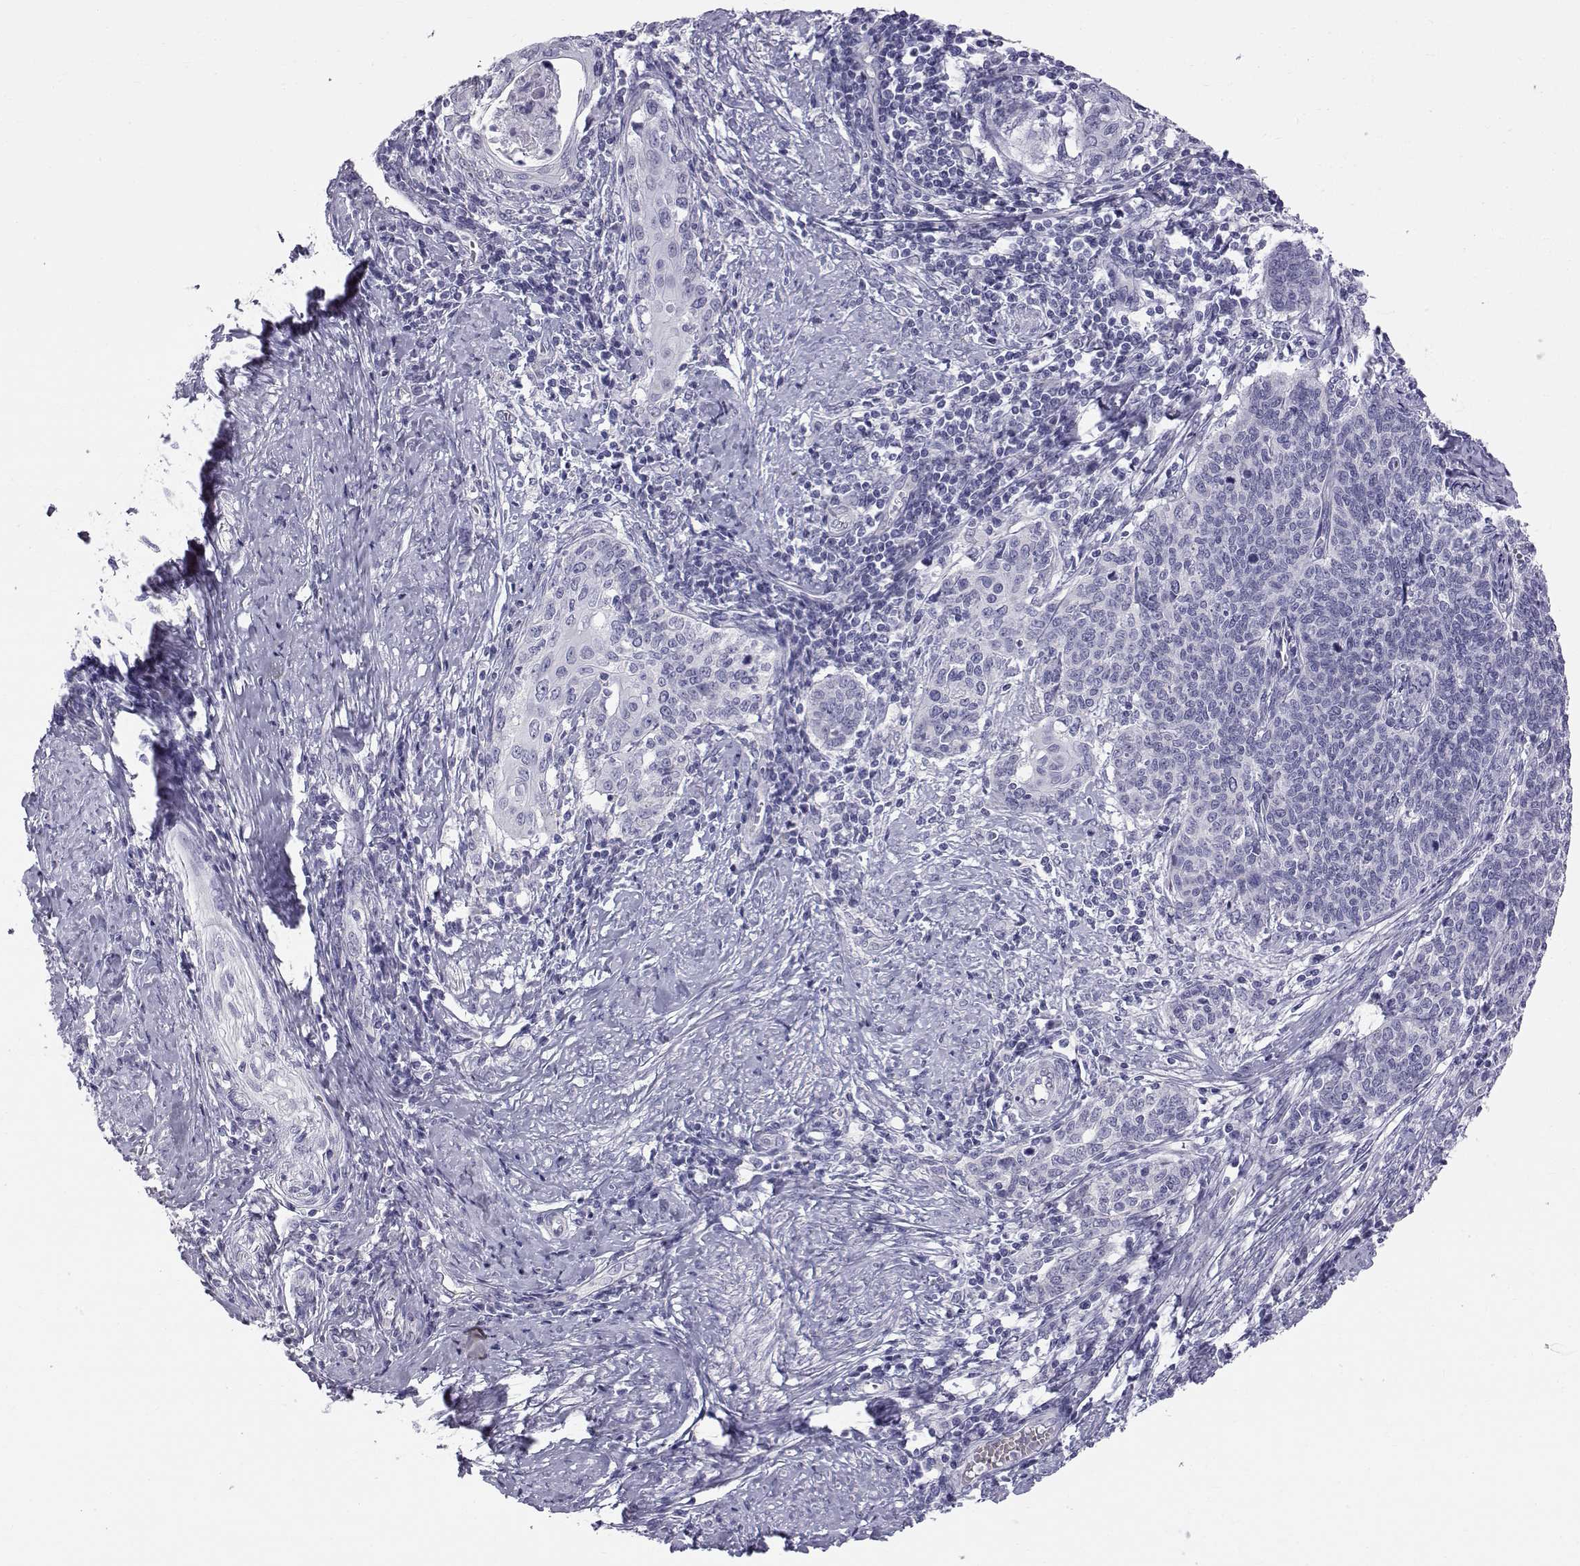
{"staining": {"intensity": "negative", "quantity": "none", "location": "none"}, "tissue": "cervical cancer", "cell_type": "Tumor cells", "image_type": "cancer", "snomed": [{"axis": "morphology", "description": "Squamous cell carcinoma, NOS"}, {"axis": "topography", "description": "Cervix"}], "caption": "The histopathology image displays no significant positivity in tumor cells of squamous cell carcinoma (cervical).", "gene": "RNASE12", "patient": {"sex": "female", "age": 39}}